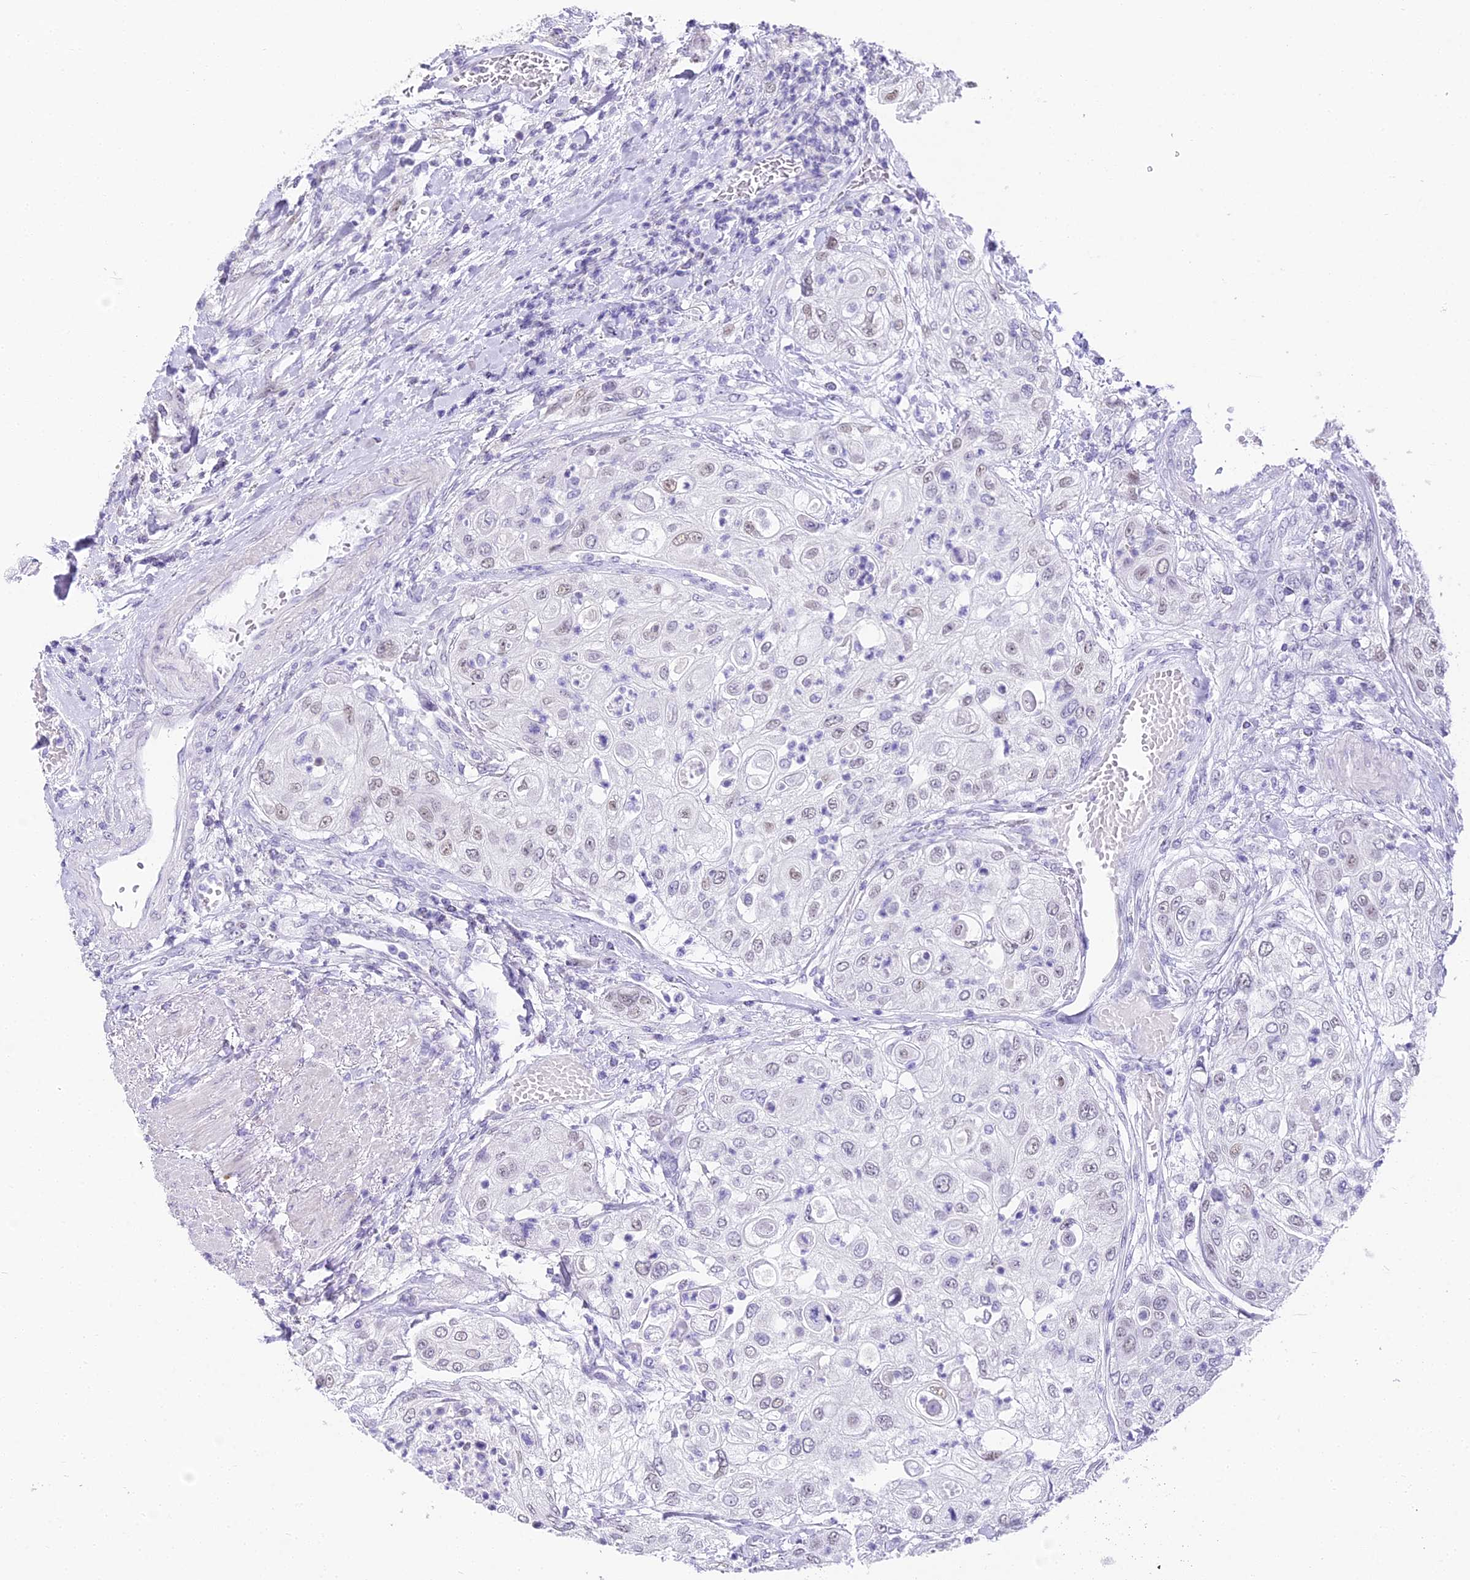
{"staining": {"intensity": "weak", "quantity": "<25%", "location": "nuclear"}, "tissue": "urothelial cancer", "cell_type": "Tumor cells", "image_type": "cancer", "snomed": [{"axis": "morphology", "description": "Urothelial carcinoma, High grade"}, {"axis": "topography", "description": "Urinary bladder"}], "caption": "An IHC image of high-grade urothelial carcinoma is shown. There is no staining in tumor cells of high-grade urothelial carcinoma. (DAB immunohistochemistry (IHC) visualized using brightfield microscopy, high magnification).", "gene": "ABHD14A-ACY1", "patient": {"sex": "female", "age": 79}}